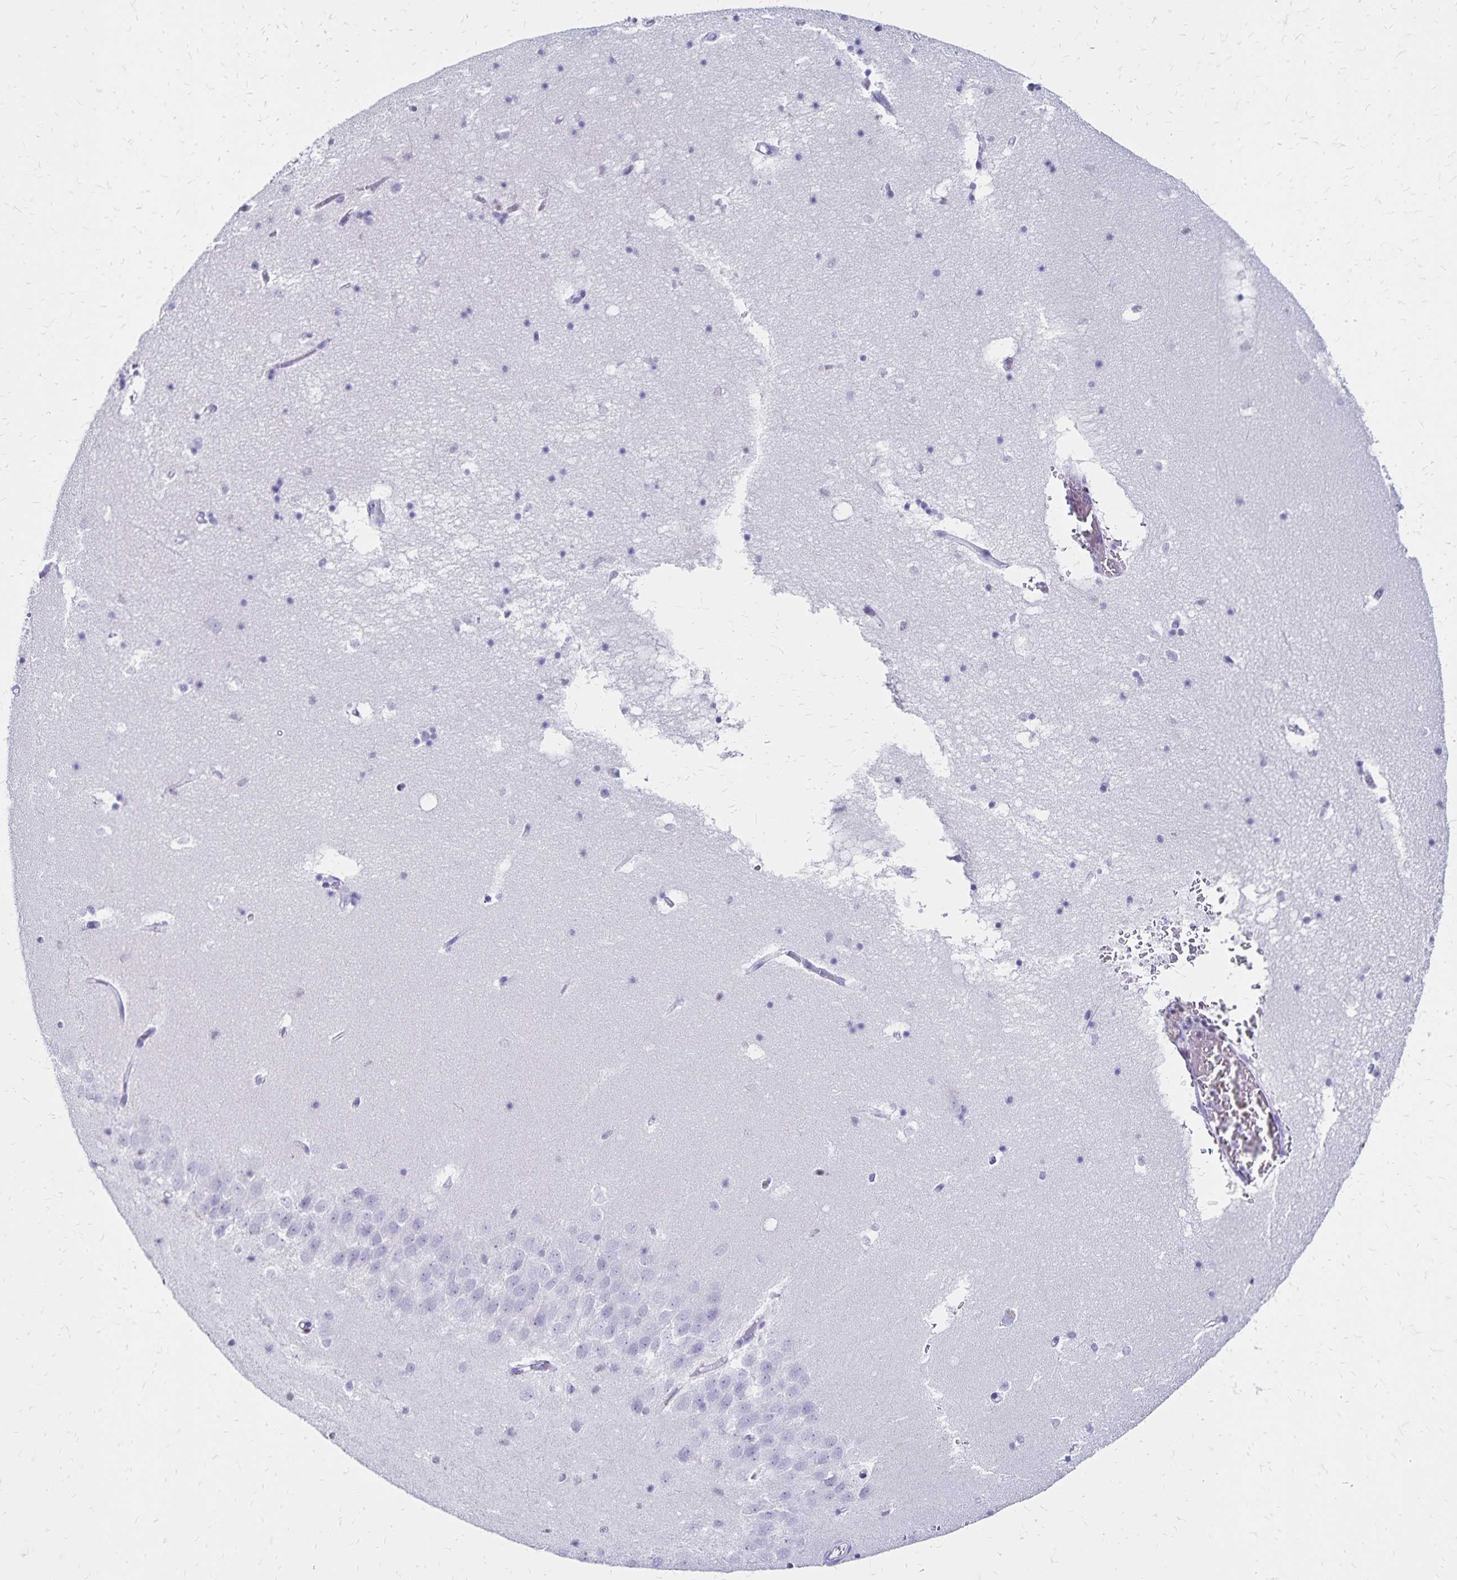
{"staining": {"intensity": "negative", "quantity": "none", "location": "none"}, "tissue": "hippocampus", "cell_type": "Glial cells", "image_type": "normal", "snomed": [{"axis": "morphology", "description": "Normal tissue, NOS"}, {"axis": "topography", "description": "Hippocampus"}], "caption": "DAB (3,3'-diaminobenzidine) immunohistochemical staining of normal human hippocampus exhibits no significant staining in glial cells. (DAB (3,3'-diaminobenzidine) IHC visualized using brightfield microscopy, high magnification).", "gene": "IKZF1", "patient": {"sex": "male", "age": 58}}